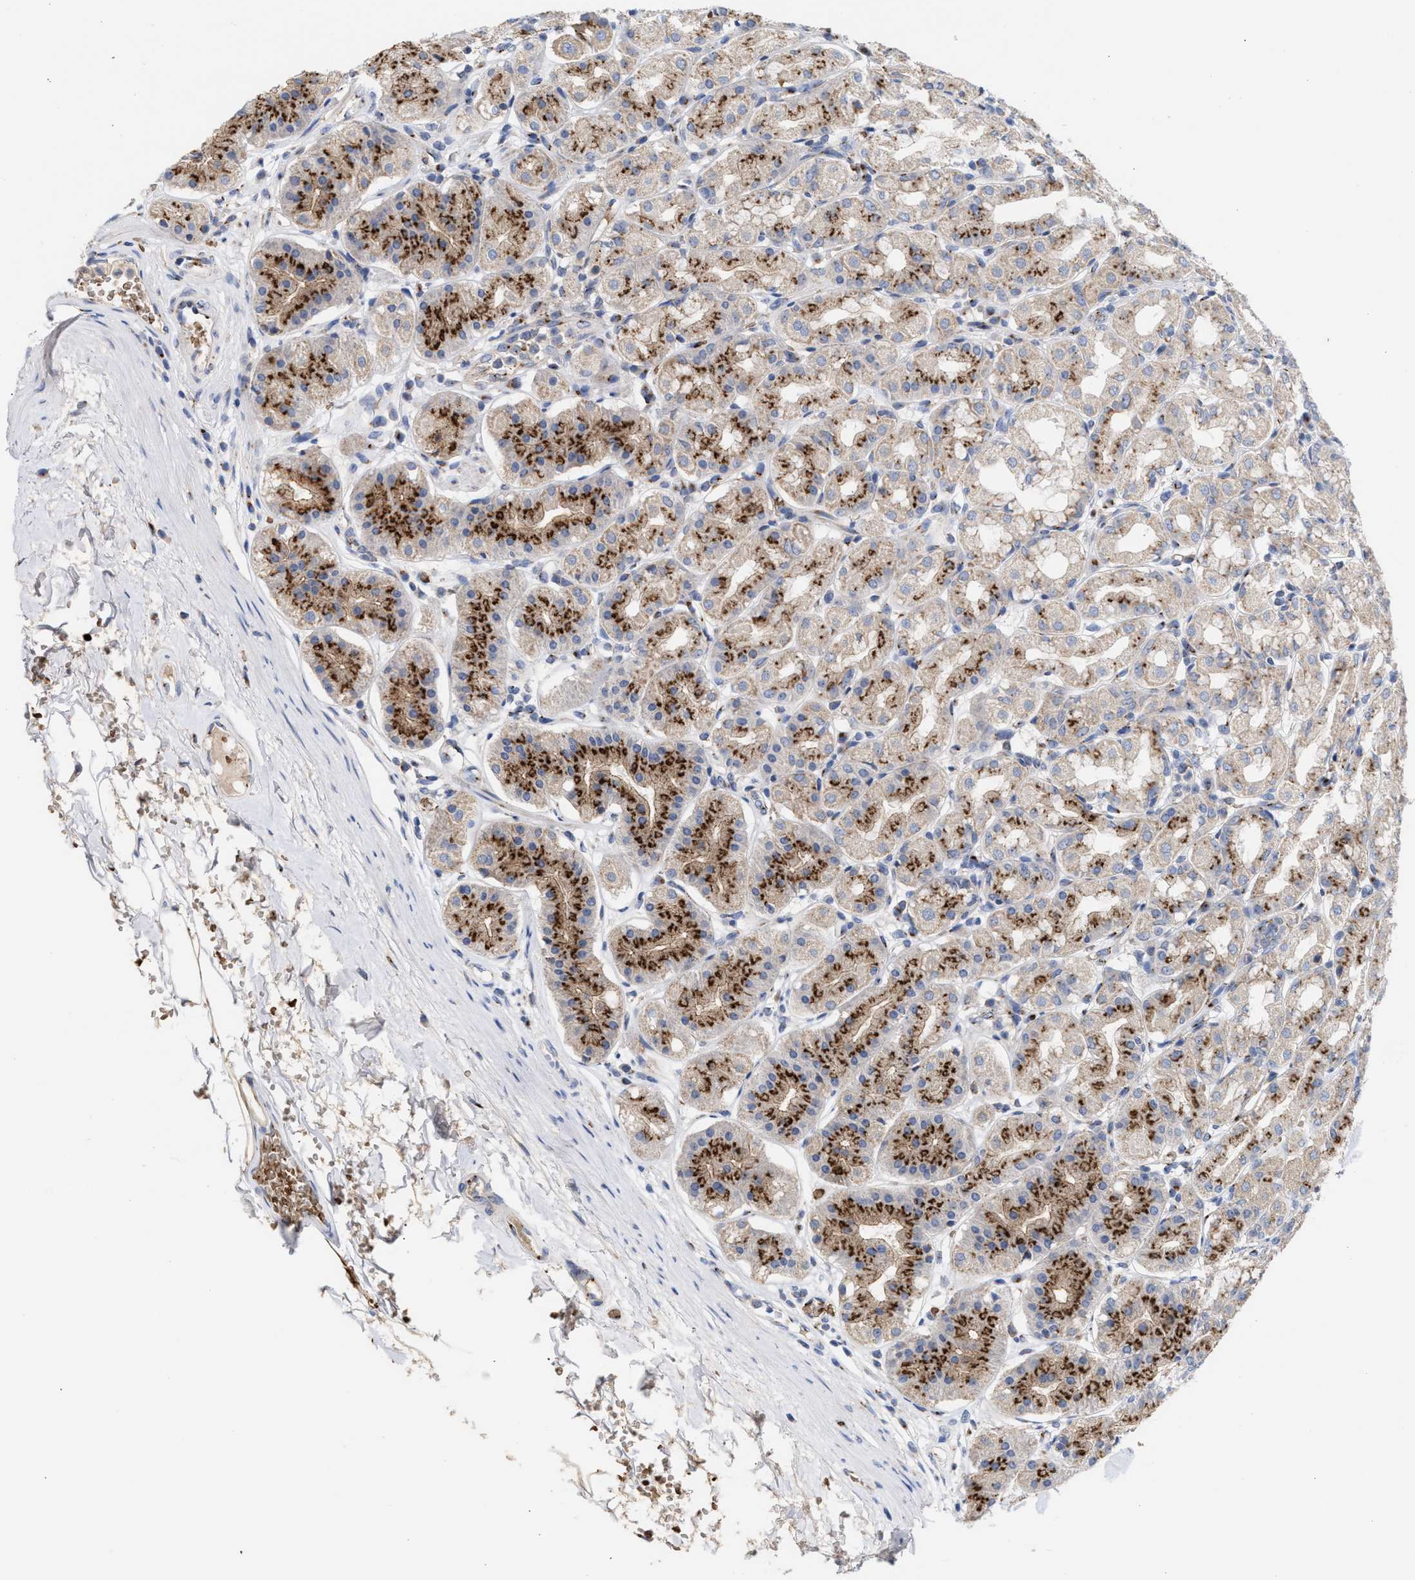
{"staining": {"intensity": "strong", "quantity": "25%-75%", "location": "cytoplasmic/membranous"}, "tissue": "stomach", "cell_type": "Glandular cells", "image_type": "normal", "snomed": [{"axis": "morphology", "description": "Normal tissue, NOS"}, {"axis": "topography", "description": "Stomach"}, {"axis": "topography", "description": "Stomach, lower"}], "caption": "DAB (3,3'-diaminobenzidine) immunohistochemical staining of normal human stomach reveals strong cytoplasmic/membranous protein staining in approximately 25%-75% of glandular cells. (Brightfield microscopy of DAB IHC at high magnification).", "gene": "CCL2", "patient": {"sex": "female", "age": 56}}